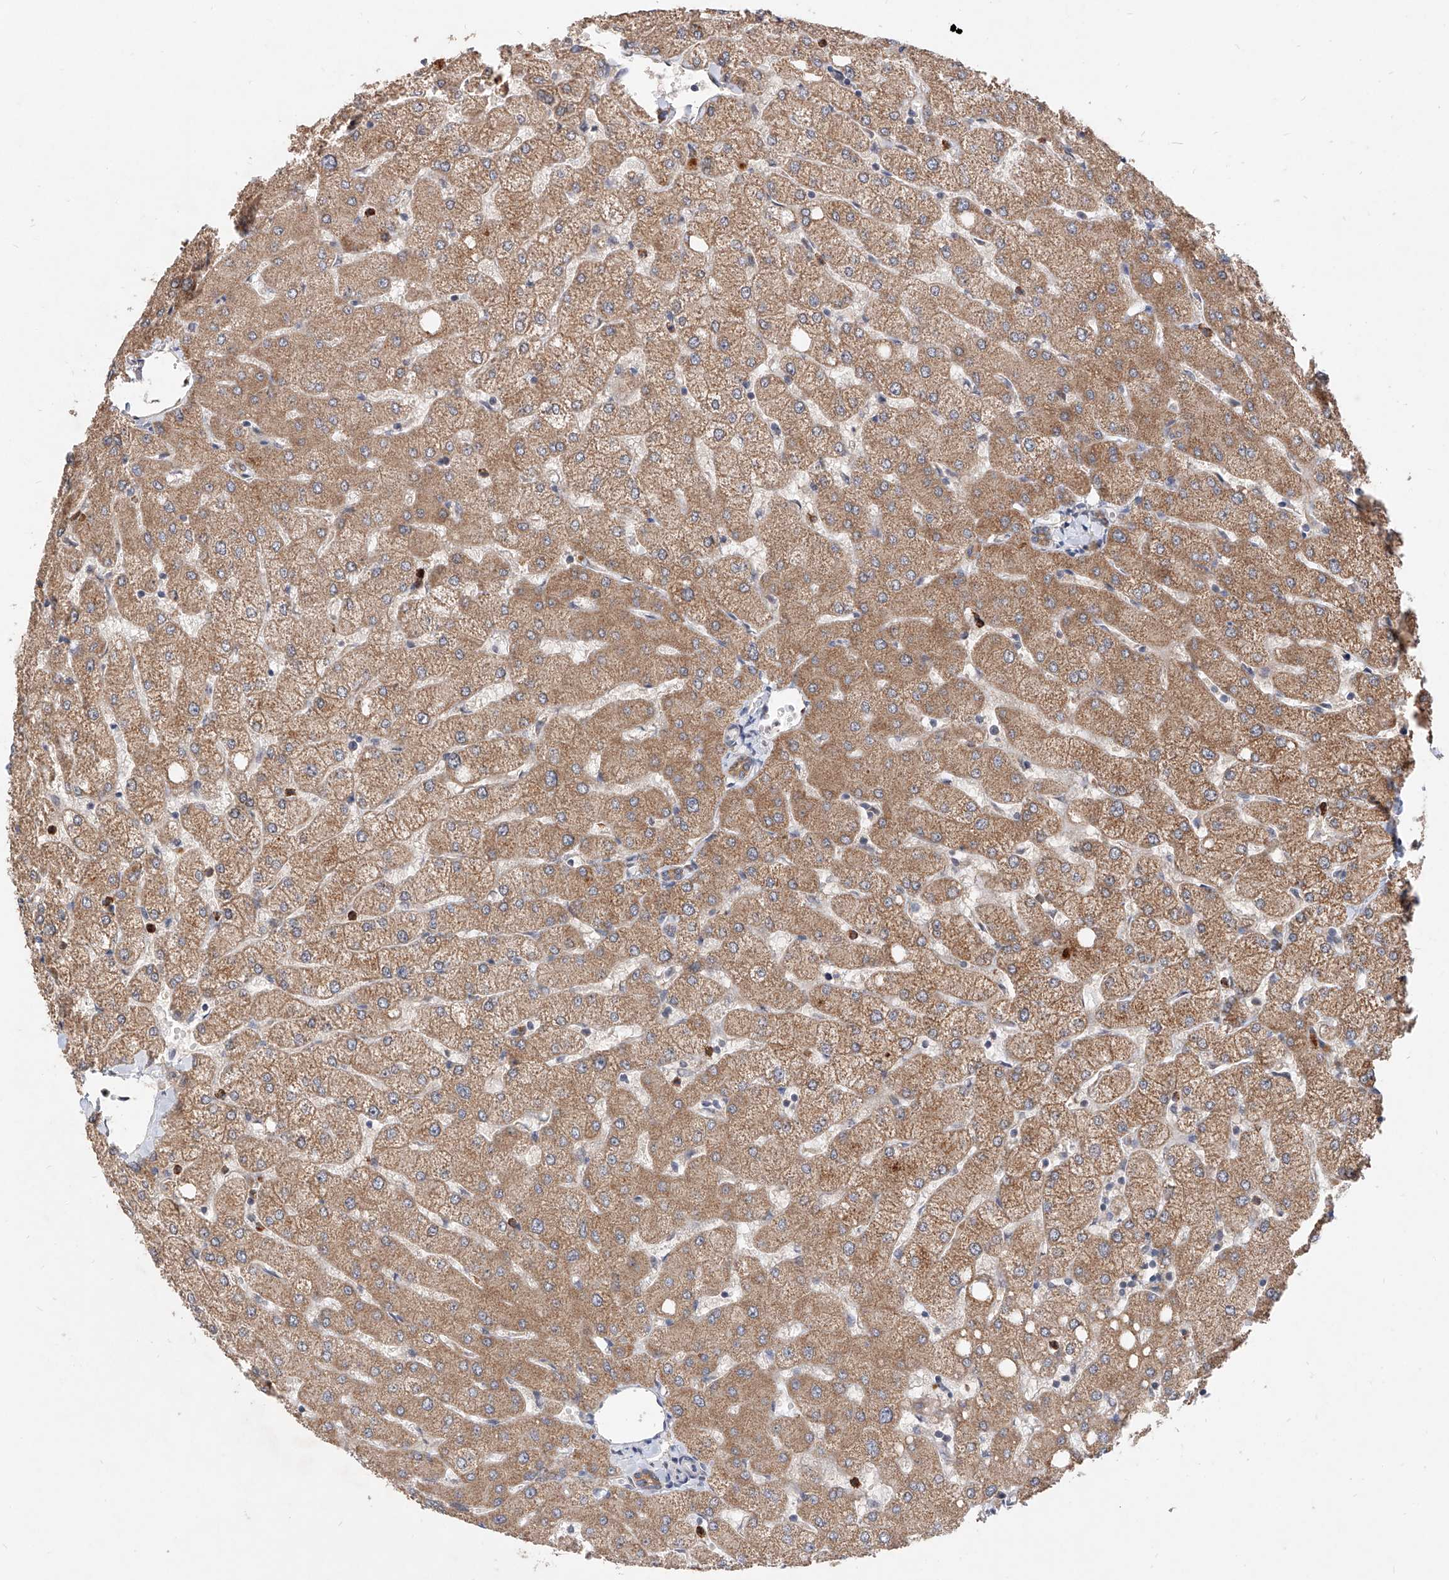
{"staining": {"intensity": "weak", "quantity": ">75%", "location": "cytoplasmic/membranous"}, "tissue": "liver", "cell_type": "Cholangiocytes", "image_type": "normal", "snomed": [{"axis": "morphology", "description": "Normal tissue, NOS"}, {"axis": "topography", "description": "Liver"}], "caption": "The image demonstrates staining of normal liver, revealing weak cytoplasmic/membranous protein expression (brown color) within cholangiocytes. (Brightfield microscopy of DAB IHC at high magnification).", "gene": "MFSD4B", "patient": {"sex": "female", "age": 54}}